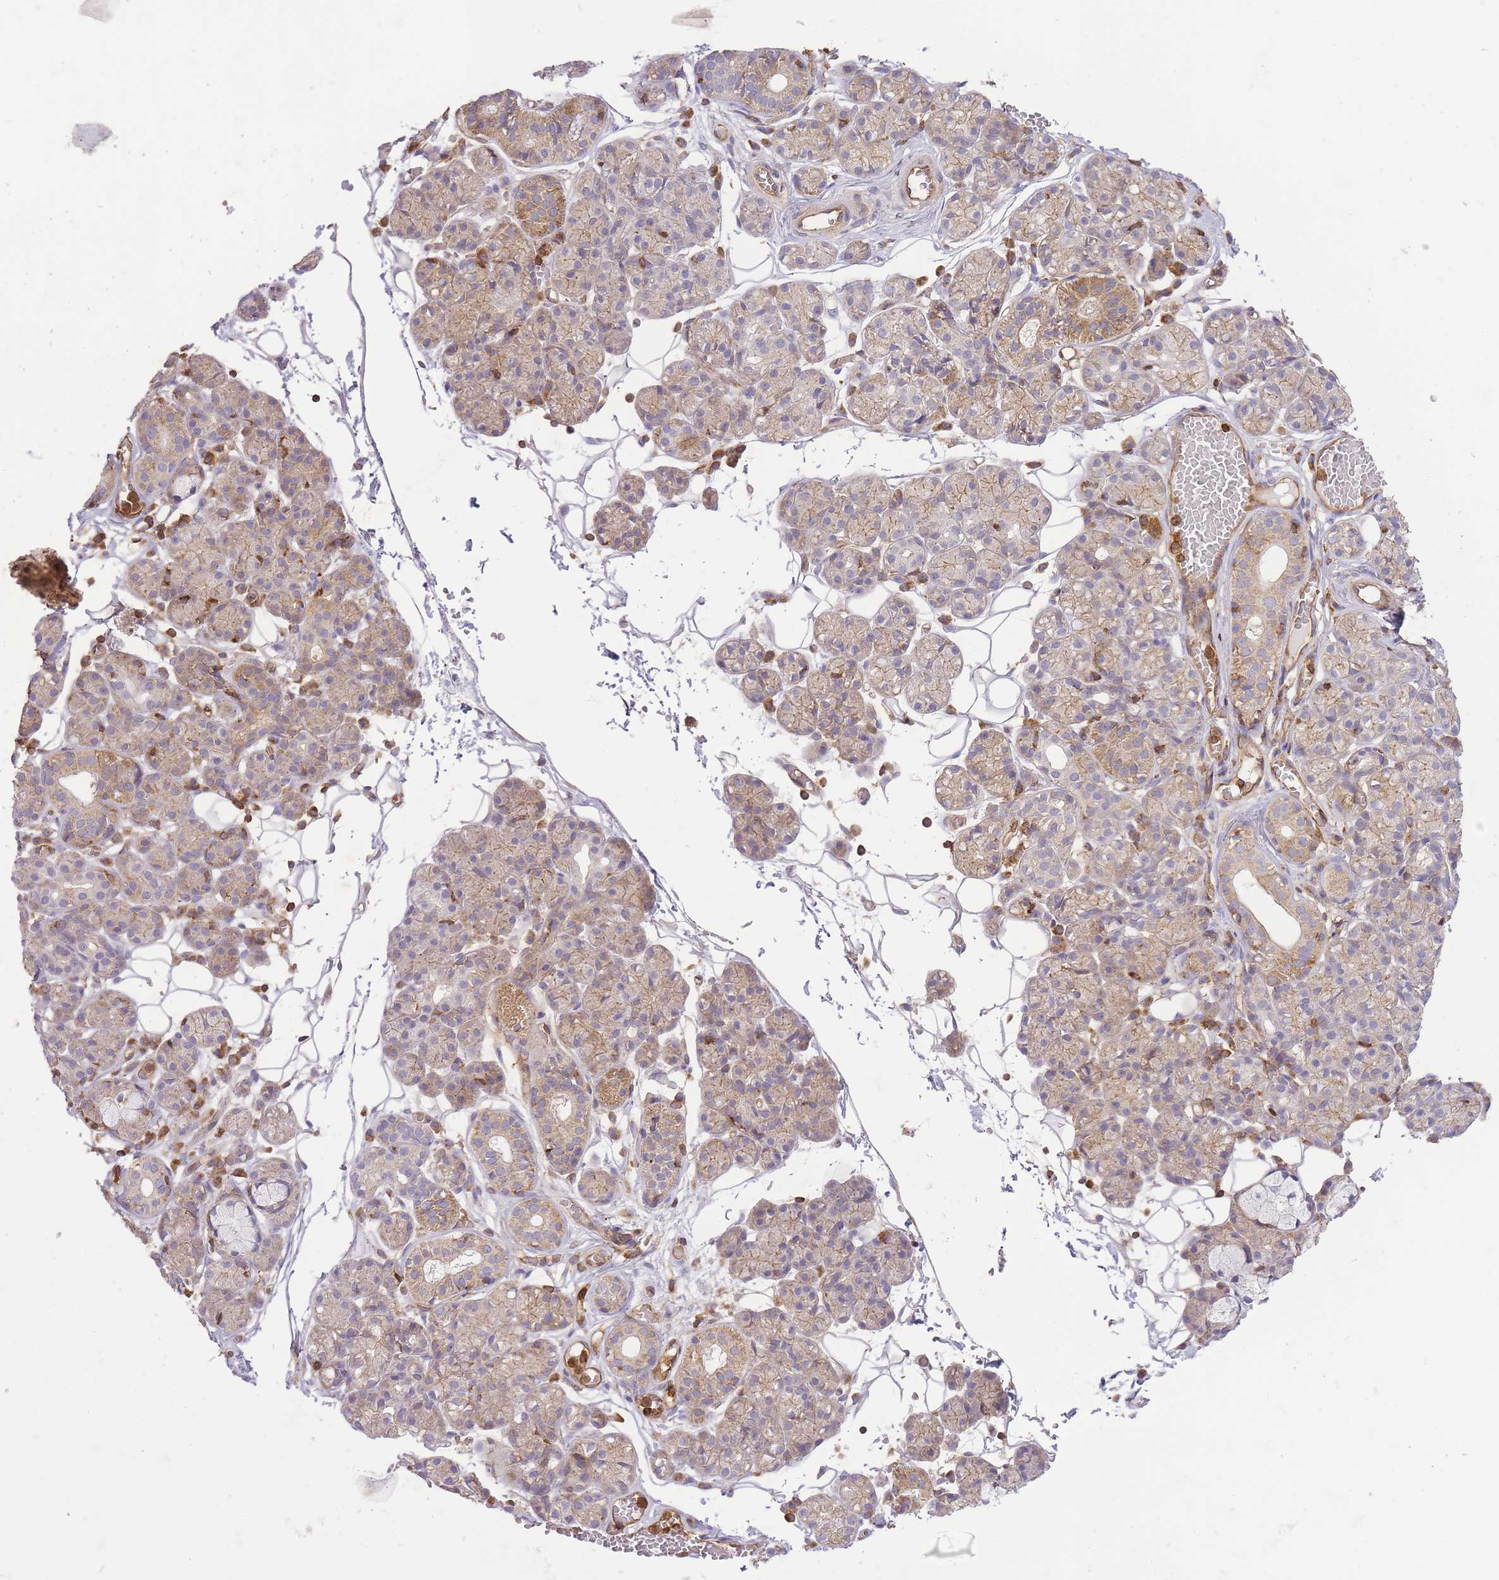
{"staining": {"intensity": "moderate", "quantity": "25%-75%", "location": "cytoplasmic/membranous"}, "tissue": "salivary gland", "cell_type": "Glandular cells", "image_type": "normal", "snomed": [{"axis": "morphology", "description": "Normal tissue, NOS"}, {"axis": "topography", "description": "Salivary gland"}], "caption": "A medium amount of moderate cytoplasmic/membranous expression is present in about 25%-75% of glandular cells in normal salivary gland.", "gene": "MSN", "patient": {"sex": "male", "age": 63}}